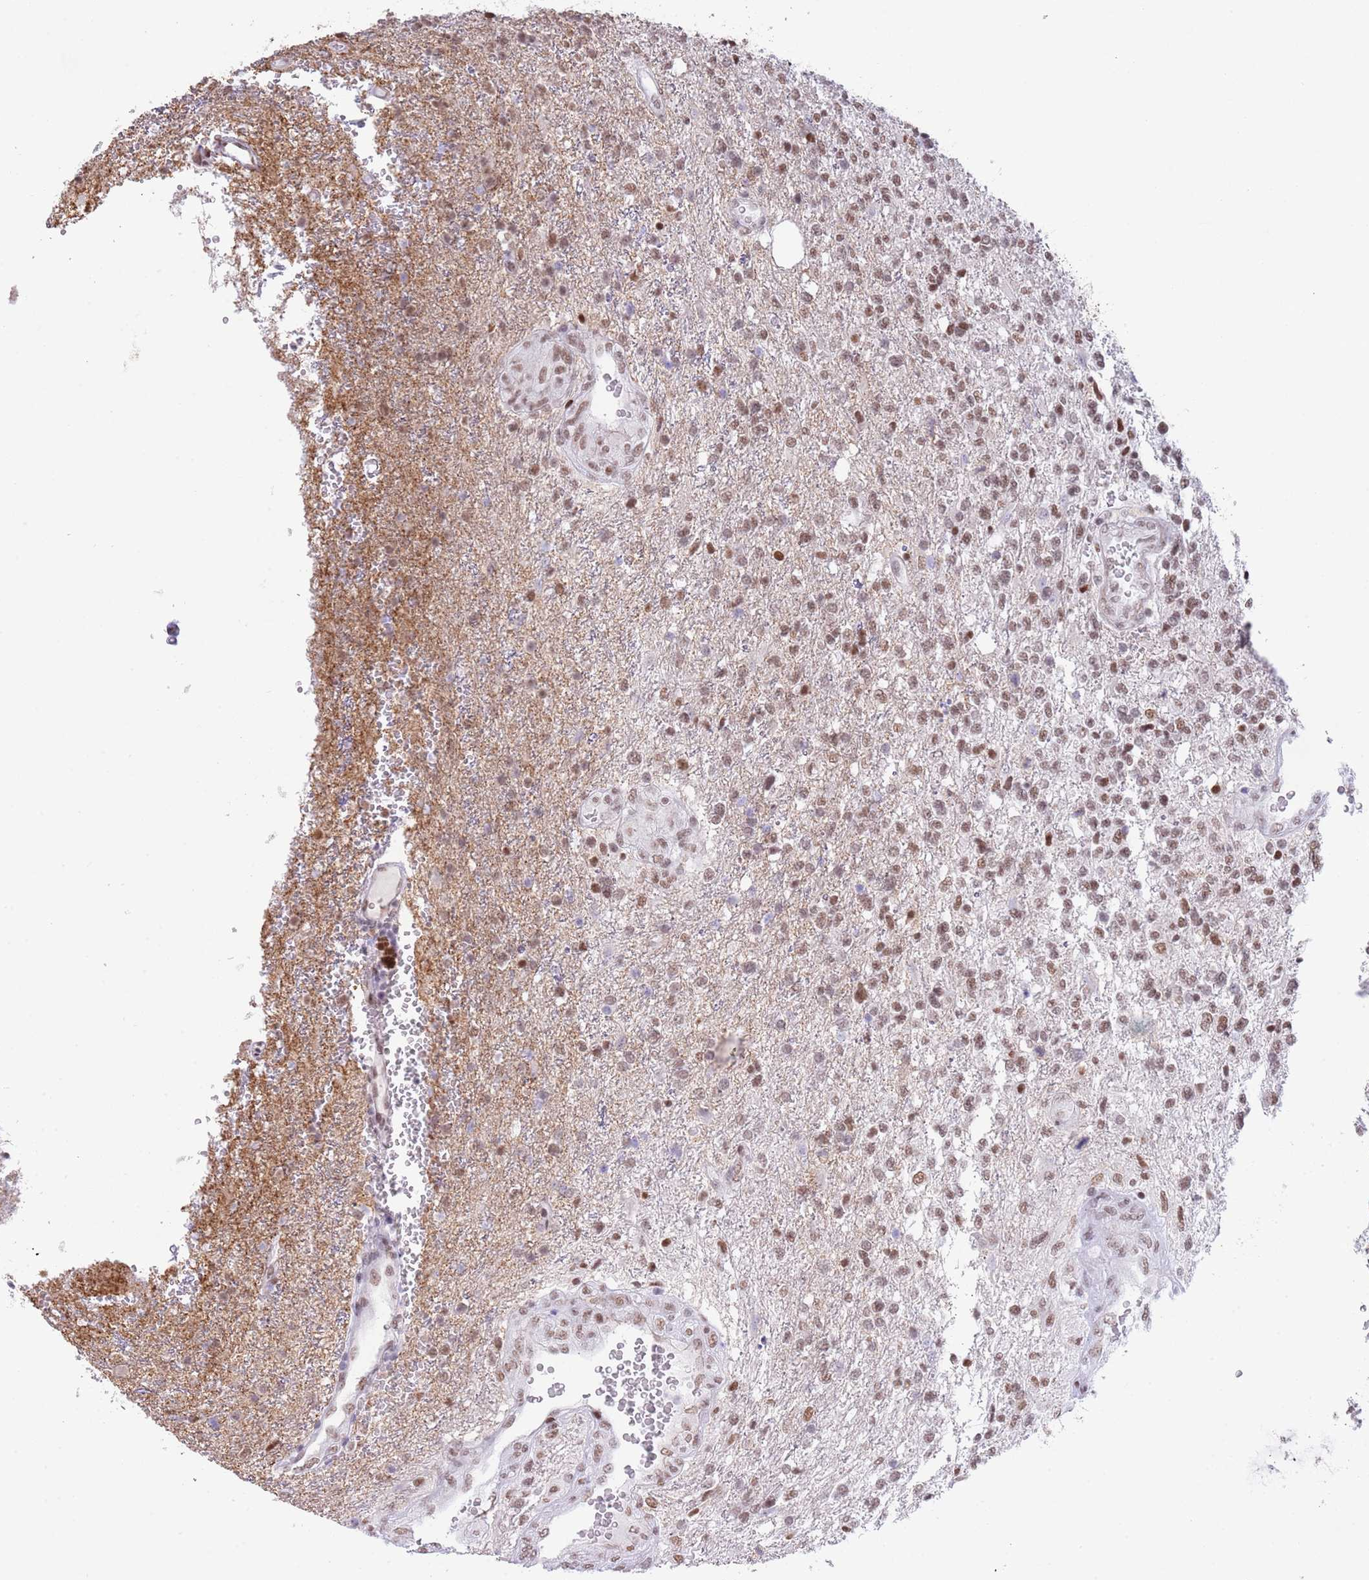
{"staining": {"intensity": "moderate", "quantity": ">75%", "location": "nuclear"}, "tissue": "glioma", "cell_type": "Tumor cells", "image_type": "cancer", "snomed": [{"axis": "morphology", "description": "Glioma, malignant, High grade"}, {"axis": "topography", "description": "Brain"}], "caption": "This is an image of immunohistochemistry (IHC) staining of glioma, which shows moderate positivity in the nuclear of tumor cells.", "gene": "ZNF382", "patient": {"sex": "male", "age": 56}}